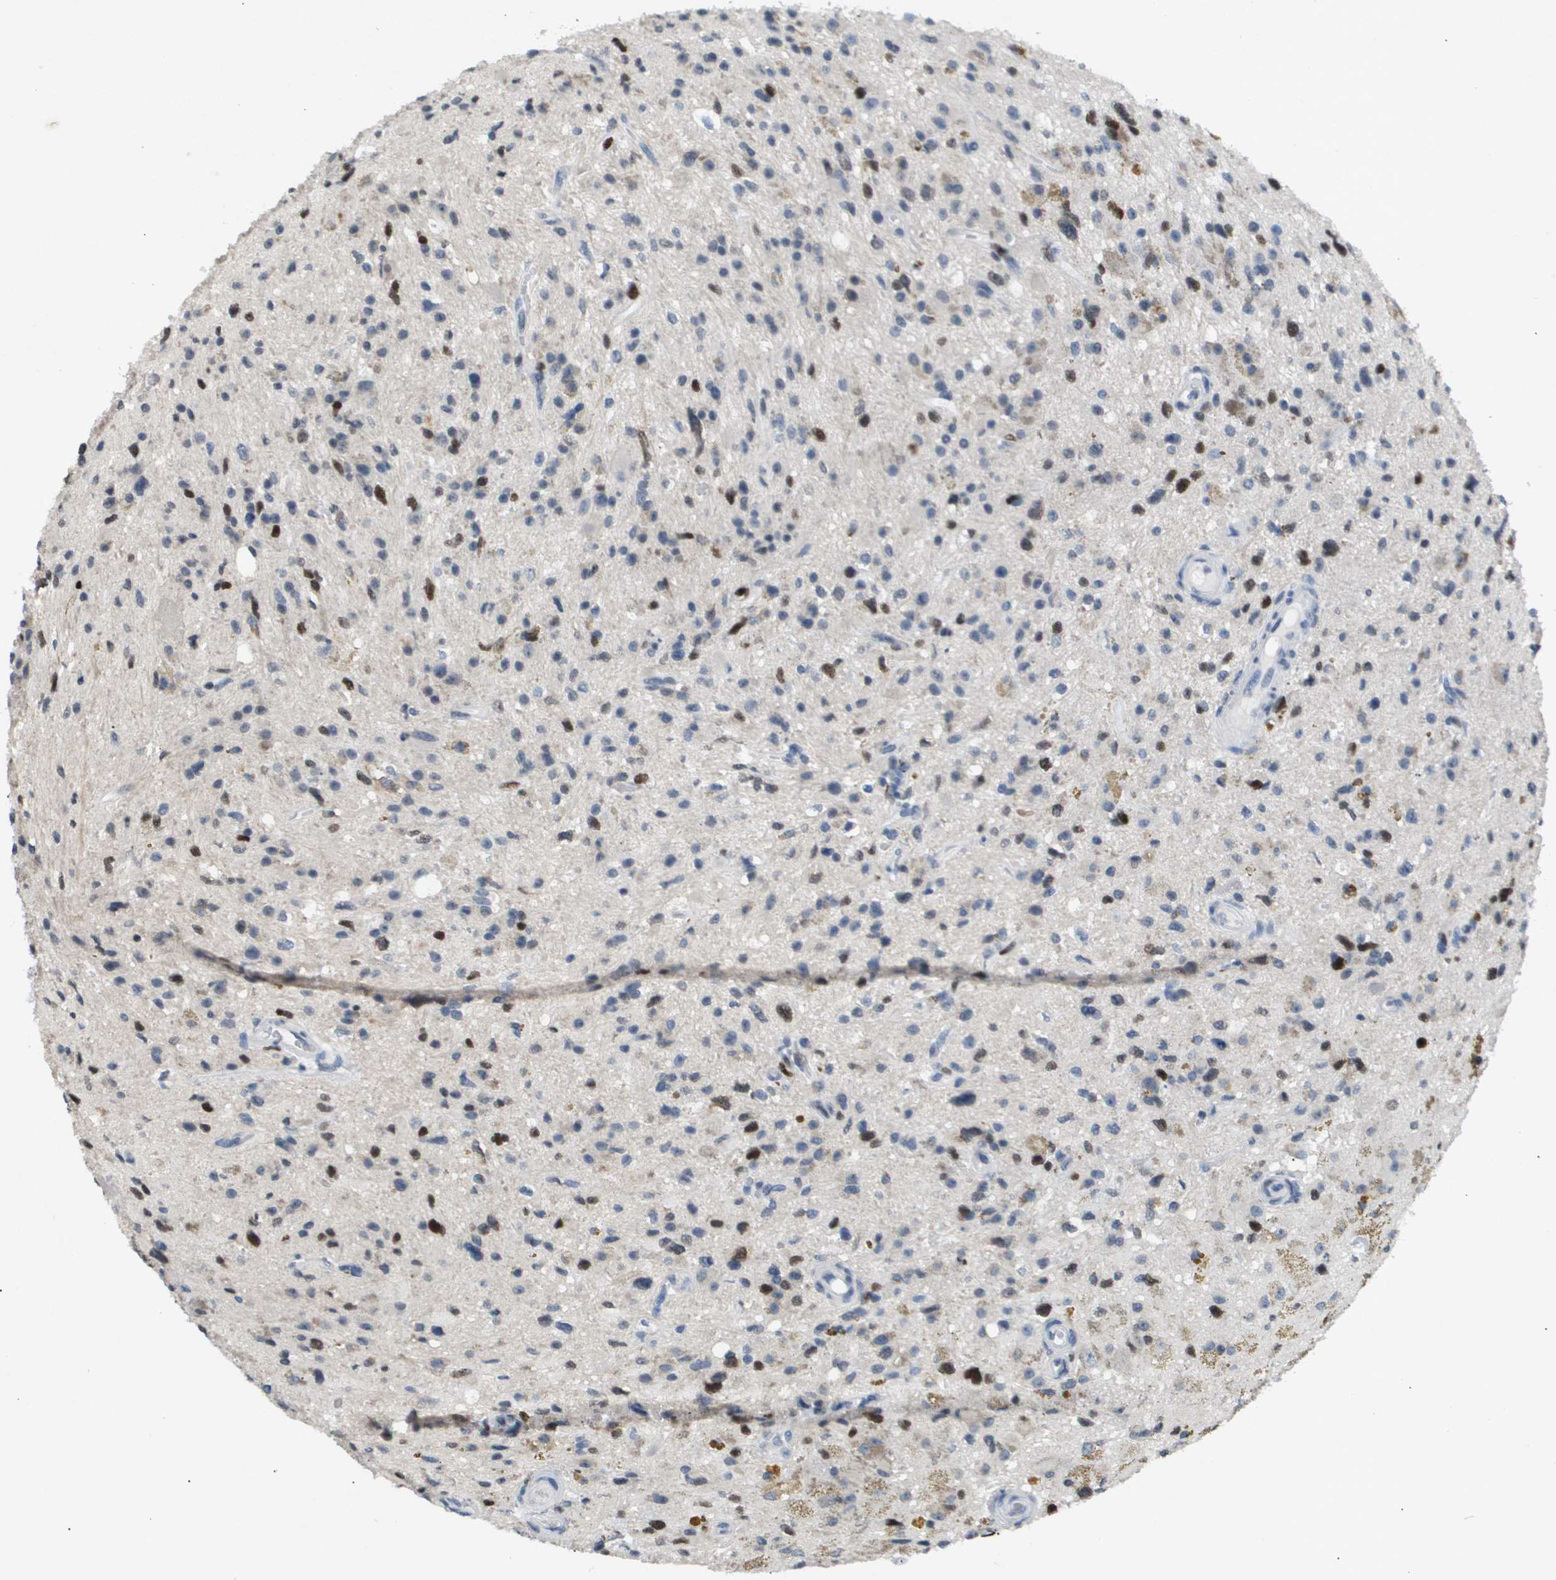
{"staining": {"intensity": "strong", "quantity": "<25%", "location": "nuclear"}, "tissue": "glioma", "cell_type": "Tumor cells", "image_type": "cancer", "snomed": [{"axis": "morphology", "description": "Glioma, malignant, High grade"}, {"axis": "topography", "description": "Brain"}], "caption": "Protein staining of glioma tissue displays strong nuclear expression in approximately <25% of tumor cells.", "gene": "ANAPC2", "patient": {"sex": "male", "age": 33}}